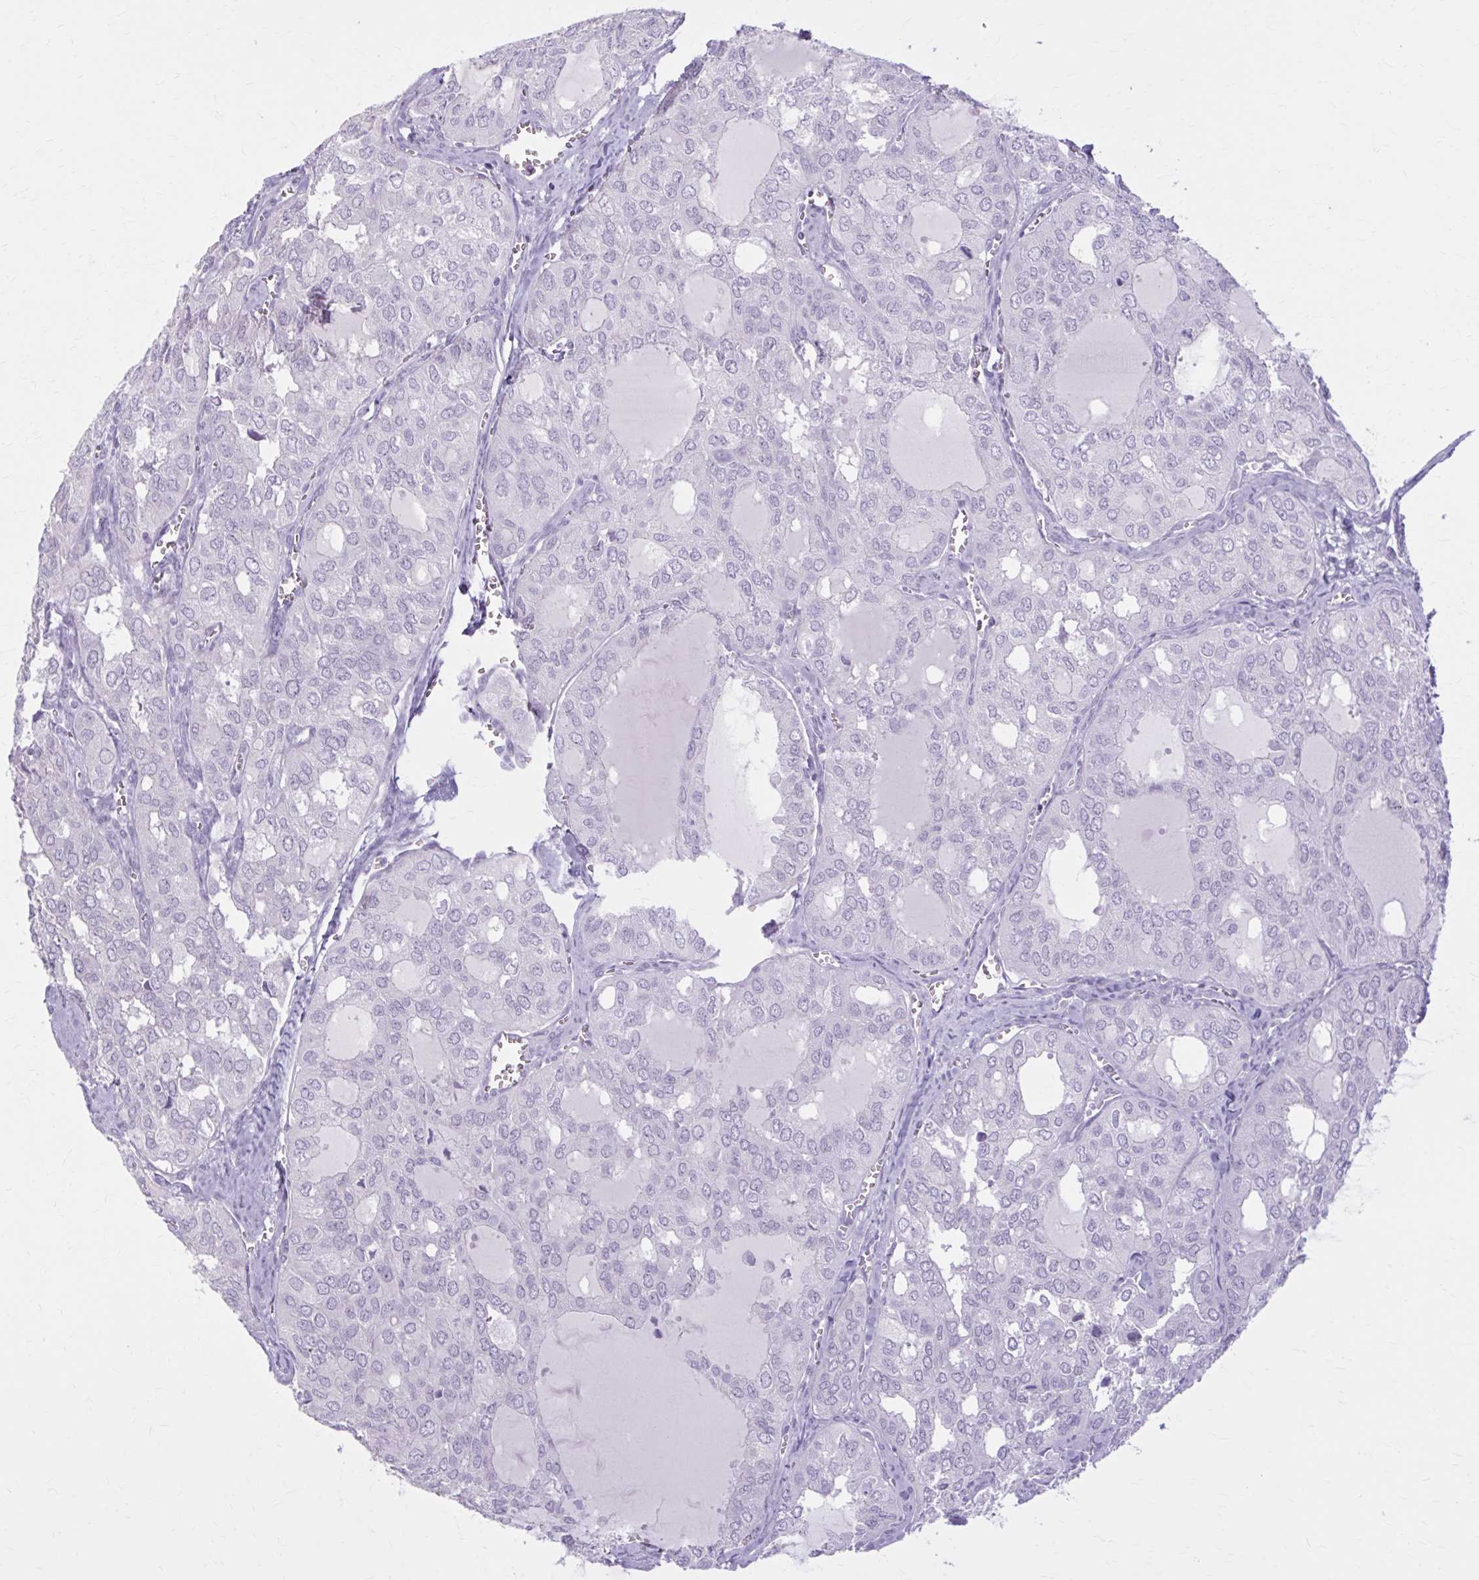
{"staining": {"intensity": "negative", "quantity": "none", "location": "none"}, "tissue": "thyroid cancer", "cell_type": "Tumor cells", "image_type": "cancer", "snomed": [{"axis": "morphology", "description": "Follicular adenoma carcinoma, NOS"}, {"axis": "topography", "description": "Thyroid gland"}], "caption": "The micrograph exhibits no significant positivity in tumor cells of thyroid follicular adenoma carcinoma. (Immunohistochemistry, brightfield microscopy, high magnification).", "gene": "OR4B1", "patient": {"sex": "male", "age": 75}}